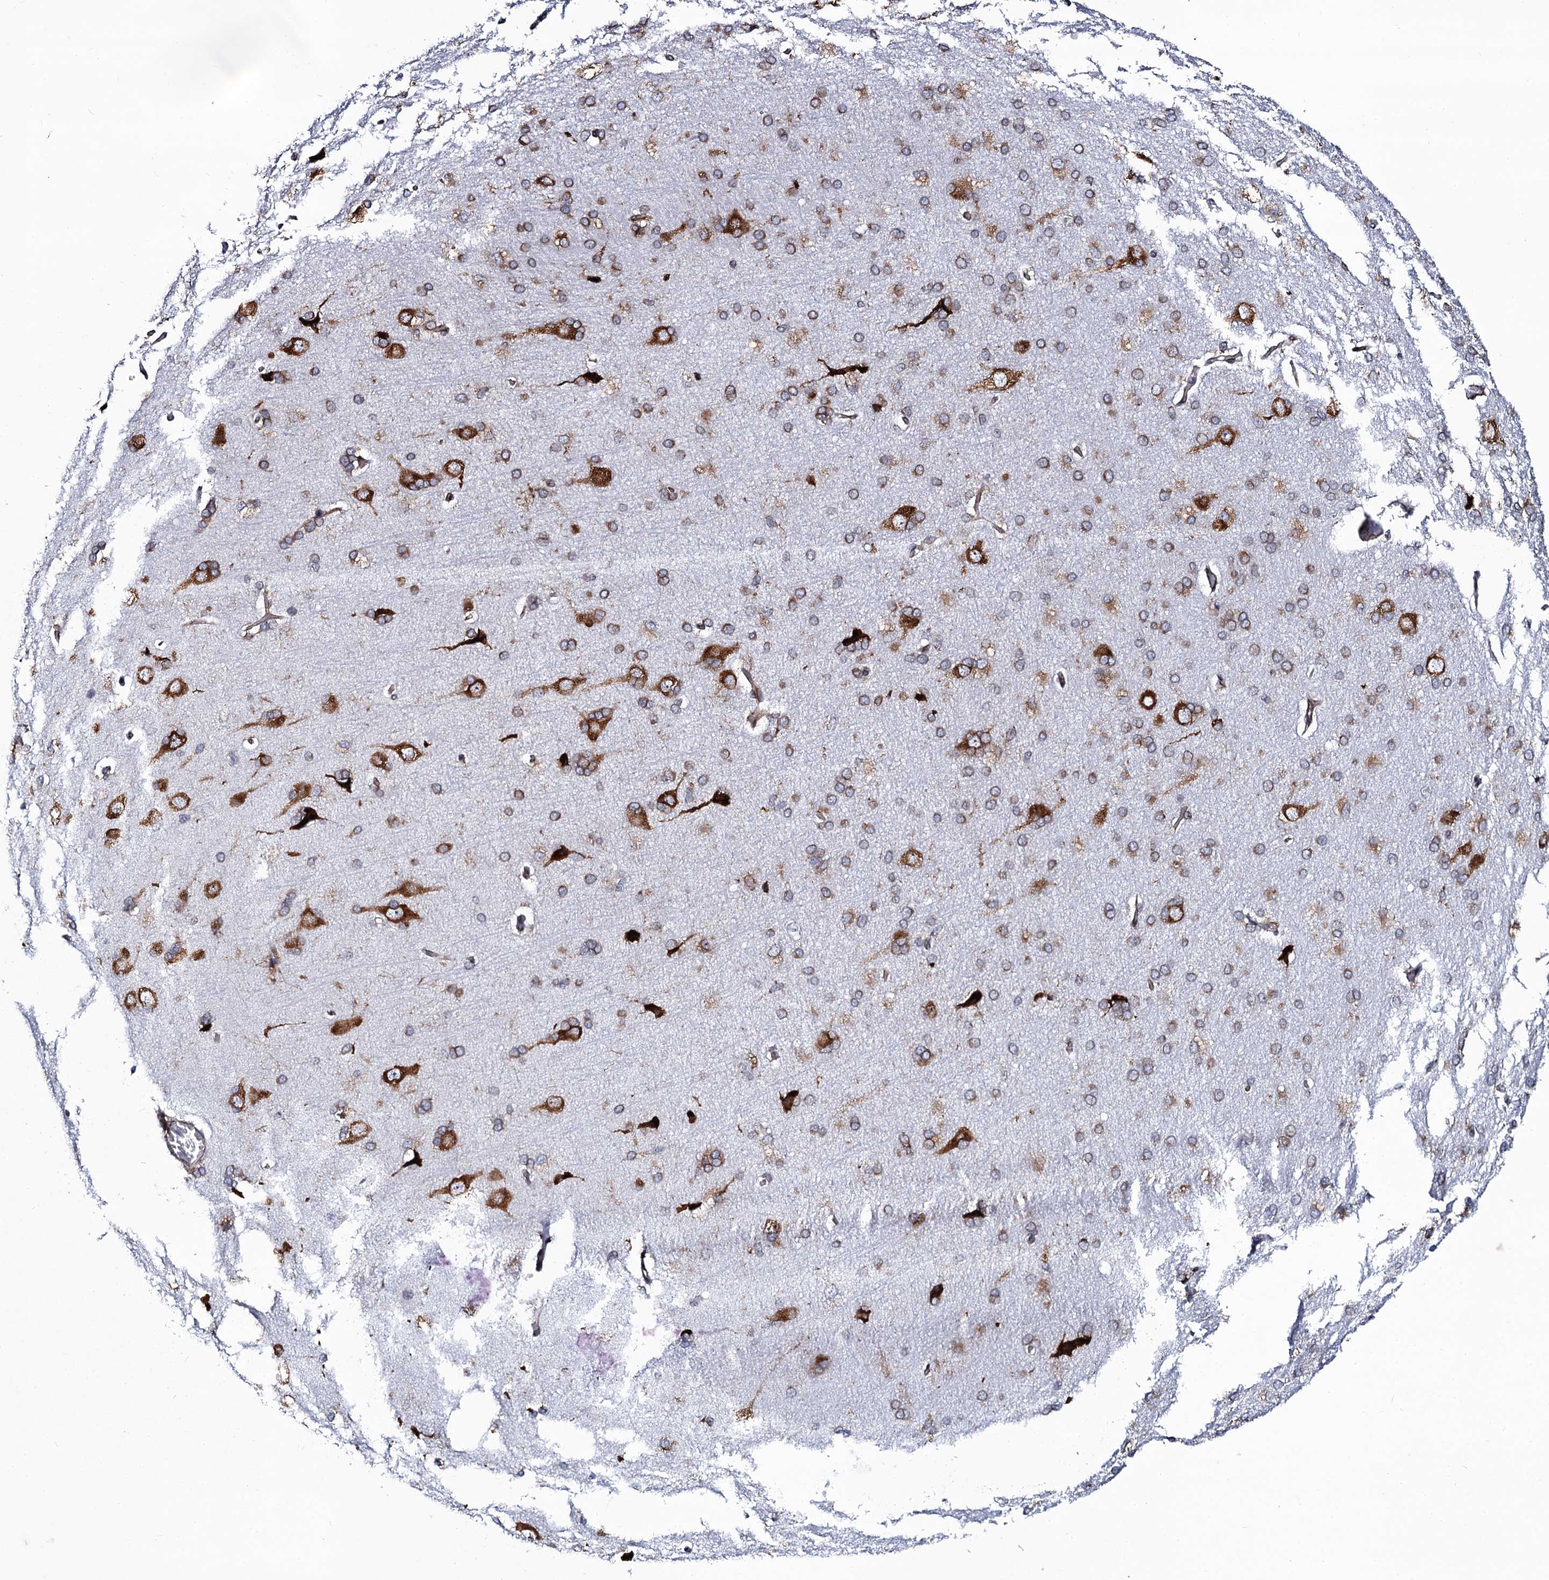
{"staining": {"intensity": "strong", "quantity": ">75%", "location": "cytoplasmic/membranous"}, "tissue": "cerebral cortex", "cell_type": "Endothelial cells", "image_type": "normal", "snomed": [{"axis": "morphology", "description": "Normal tissue, NOS"}, {"axis": "topography", "description": "Cerebral cortex"}], "caption": "Immunohistochemistry (IHC) histopathology image of benign cerebral cortex: cerebral cortex stained using immunohistochemistry (IHC) displays high levels of strong protein expression localized specifically in the cytoplasmic/membranous of endothelial cells, appearing as a cytoplasmic/membranous brown color.", "gene": "SPTY2D1", "patient": {"sex": "male", "age": 62}}